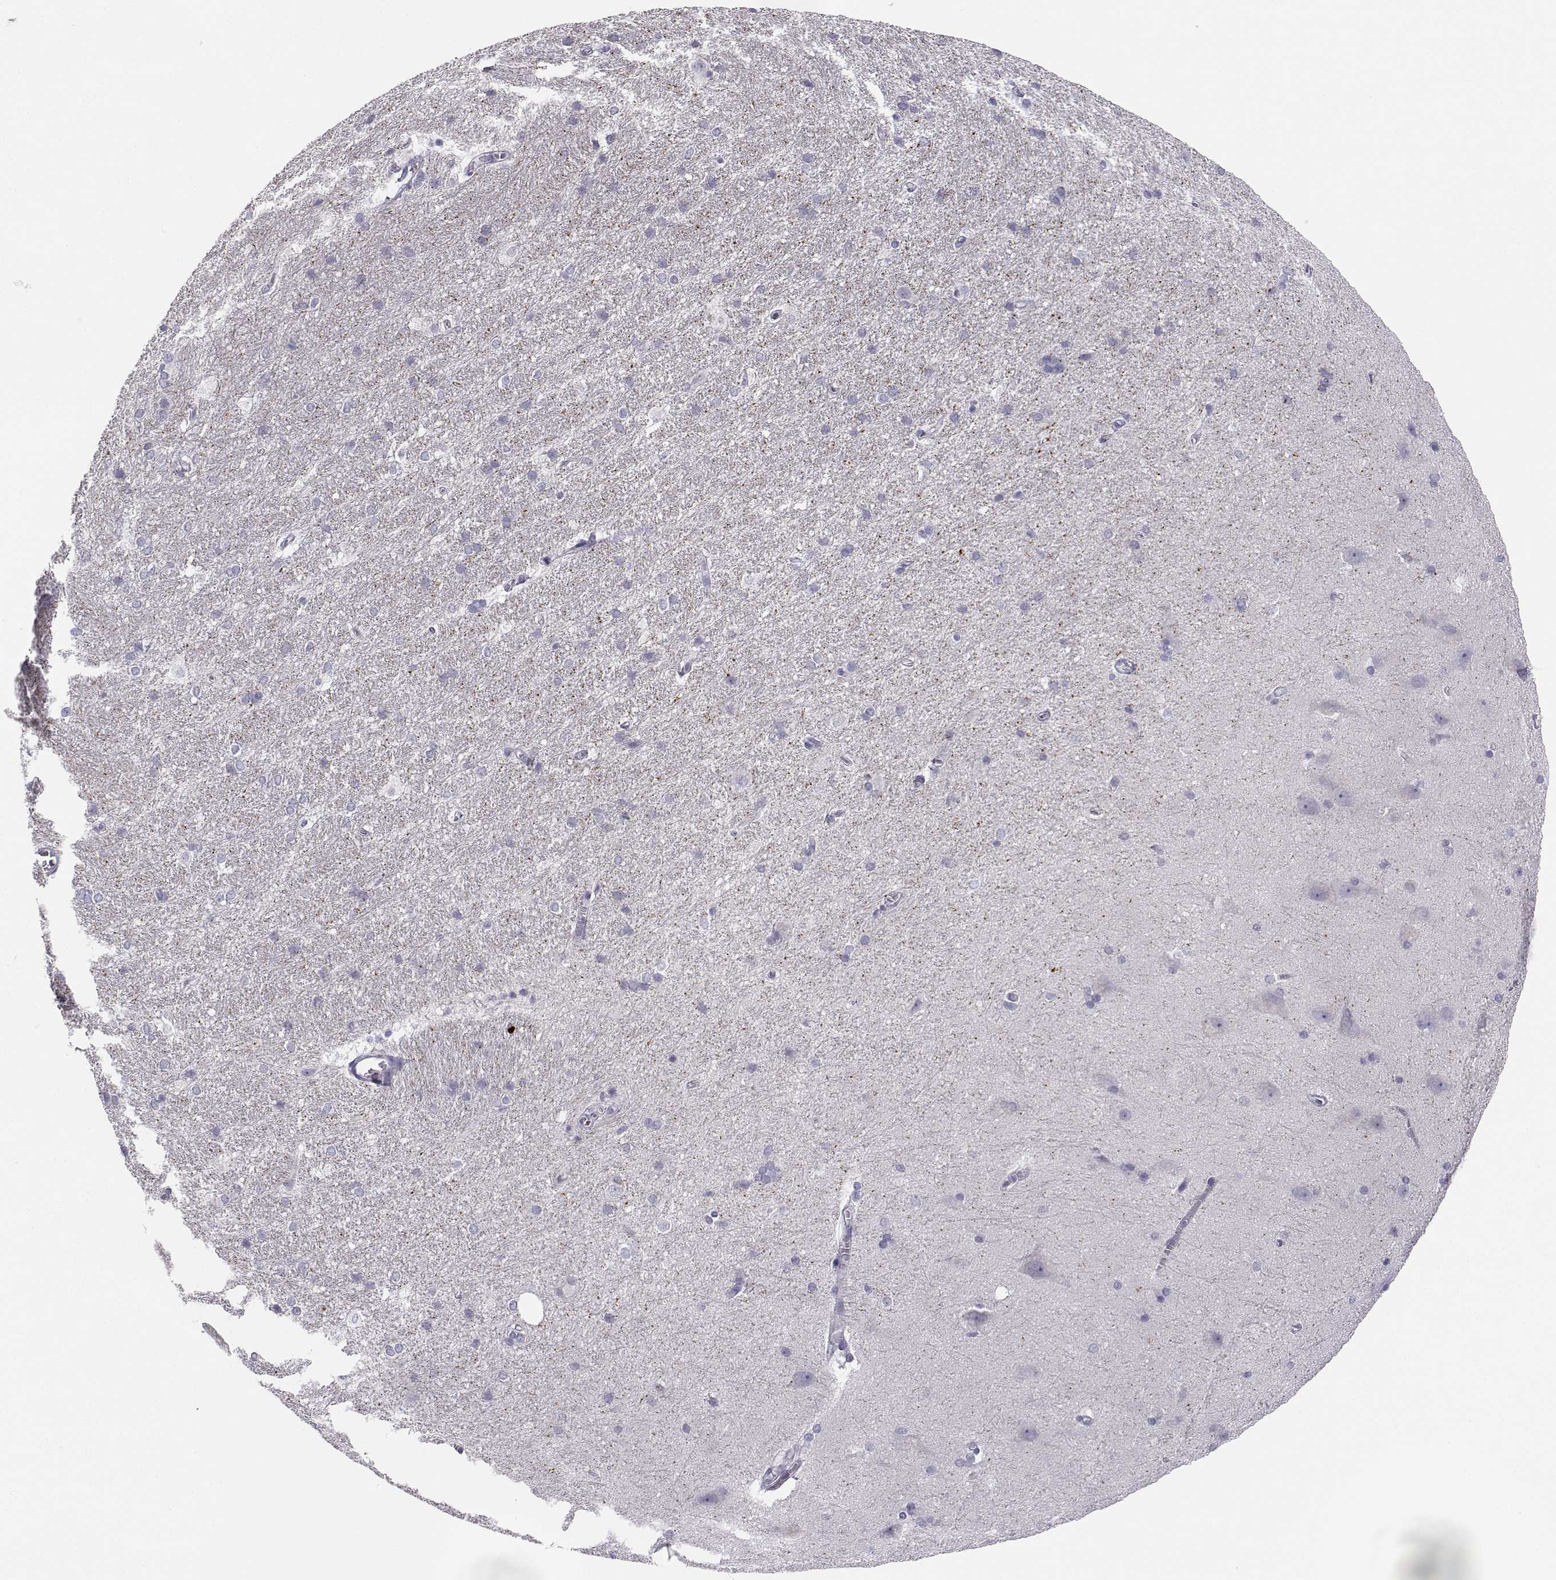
{"staining": {"intensity": "negative", "quantity": "none", "location": "none"}, "tissue": "hippocampus", "cell_type": "Glial cells", "image_type": "normal", "snomed": [{"axis": "morphology", "description": "Normal tissue, NOS"}, {"axis": "topography", "description": "Cerebral cortex"}, {"axis": "topography", "description": "Hippocampus"}], "caption": "The image displays no staining of glial cells in unremarkable hippocampus. (DAB immunohistochemistry, high magnification).", "gene": "MYCBPAP", "patient": {"sex": "female", "age": 19}}